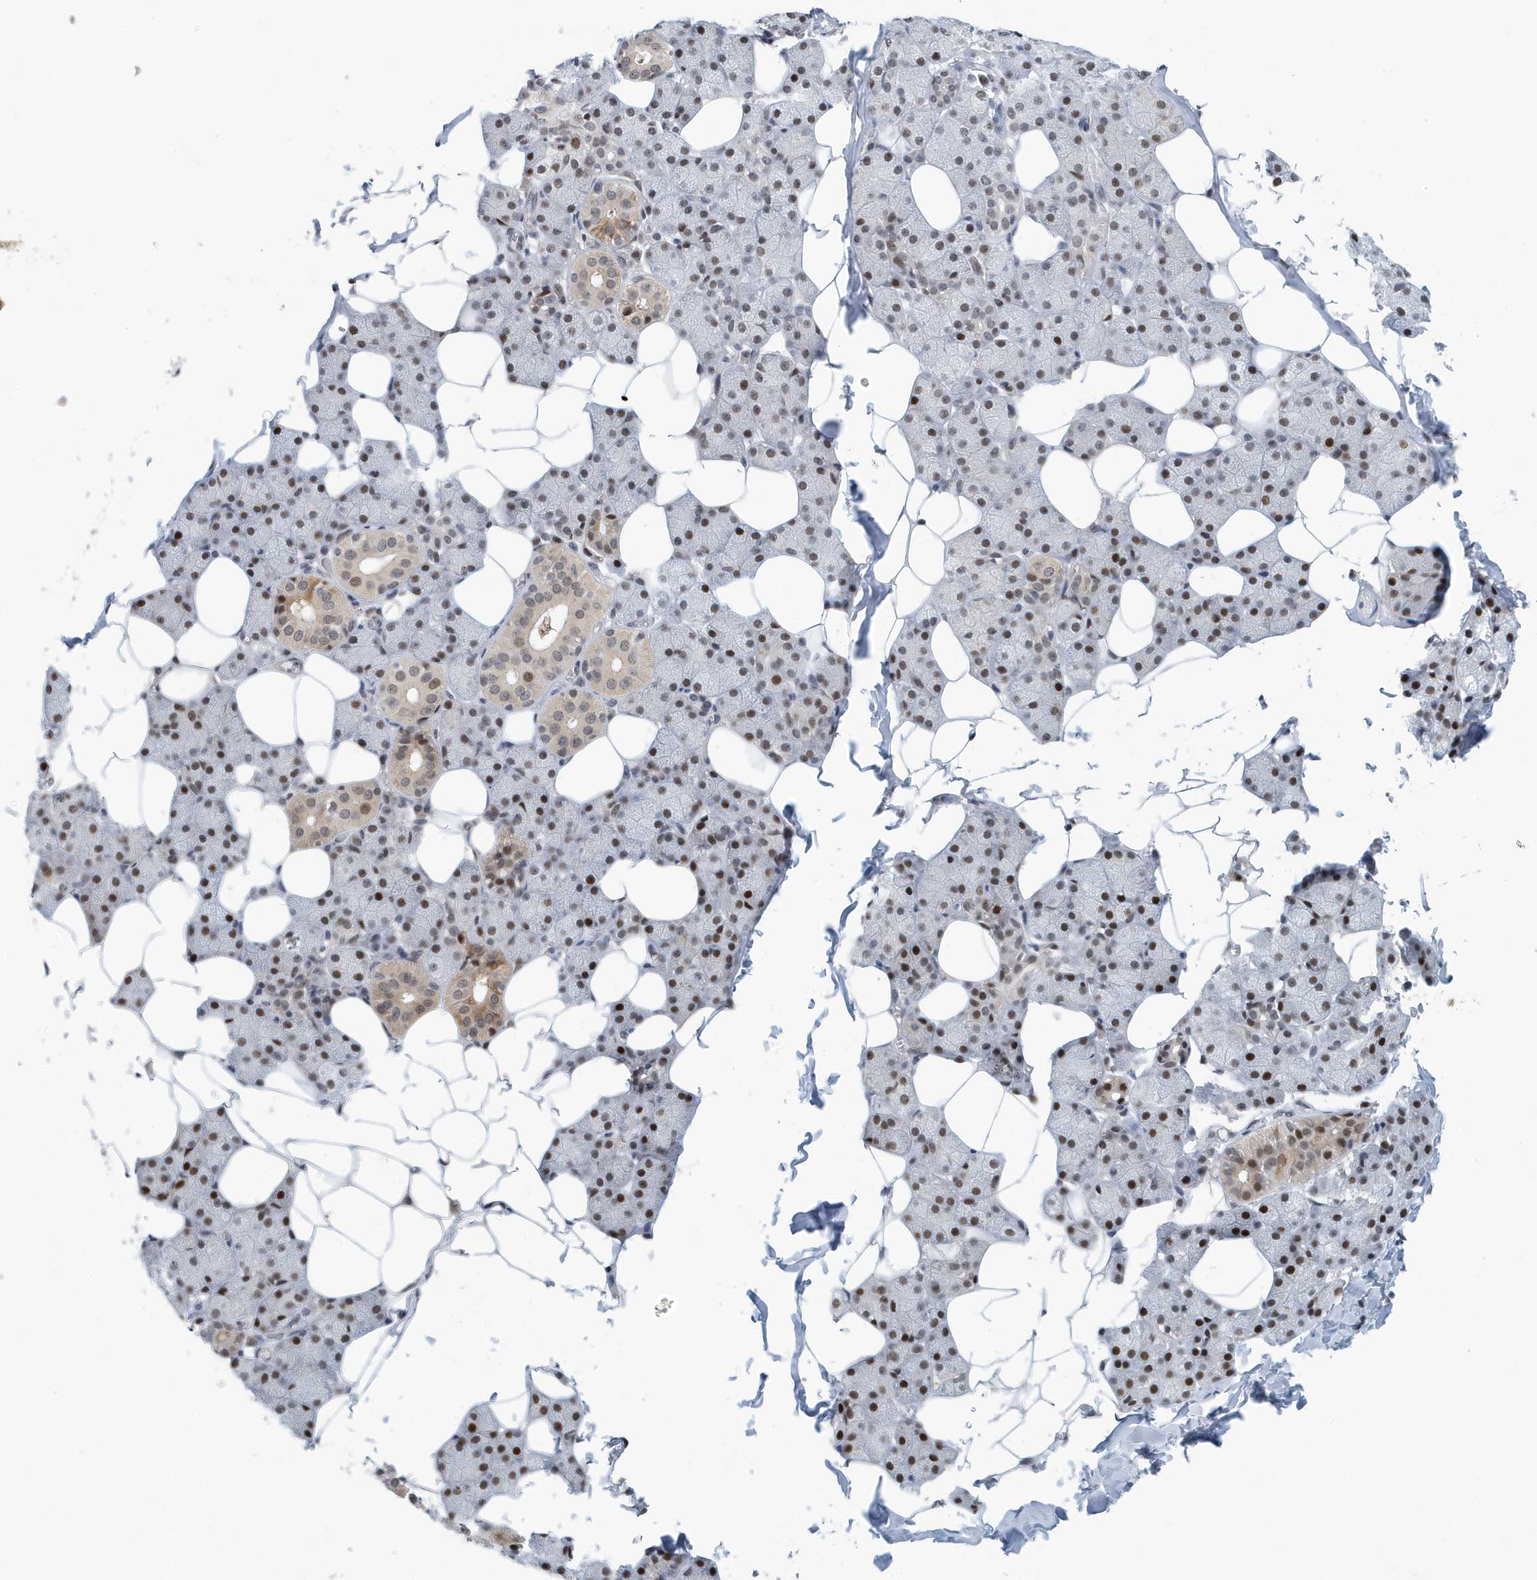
{"staining": {"intensity": "moderate", "quantity": ">75%", "location": "cytoplasmic/membranous,nuclear"}, "tissue": "salivary gland", "cell_type": "Glandular cells", "image_type": "normal", "snomed": [{"axis": "morphology", "description": "Normal tissue, NOS"}, {"axis": "topography", "description": "Salivary gland"}], "caption": "Salivary gland stained with a brown dye reveals moderate cytoplasmic/membranous,nuclear positive staining in about >75% of glandular cells.", "gene": "KIF15", "patient": {"sex": "female", "age": 33}}